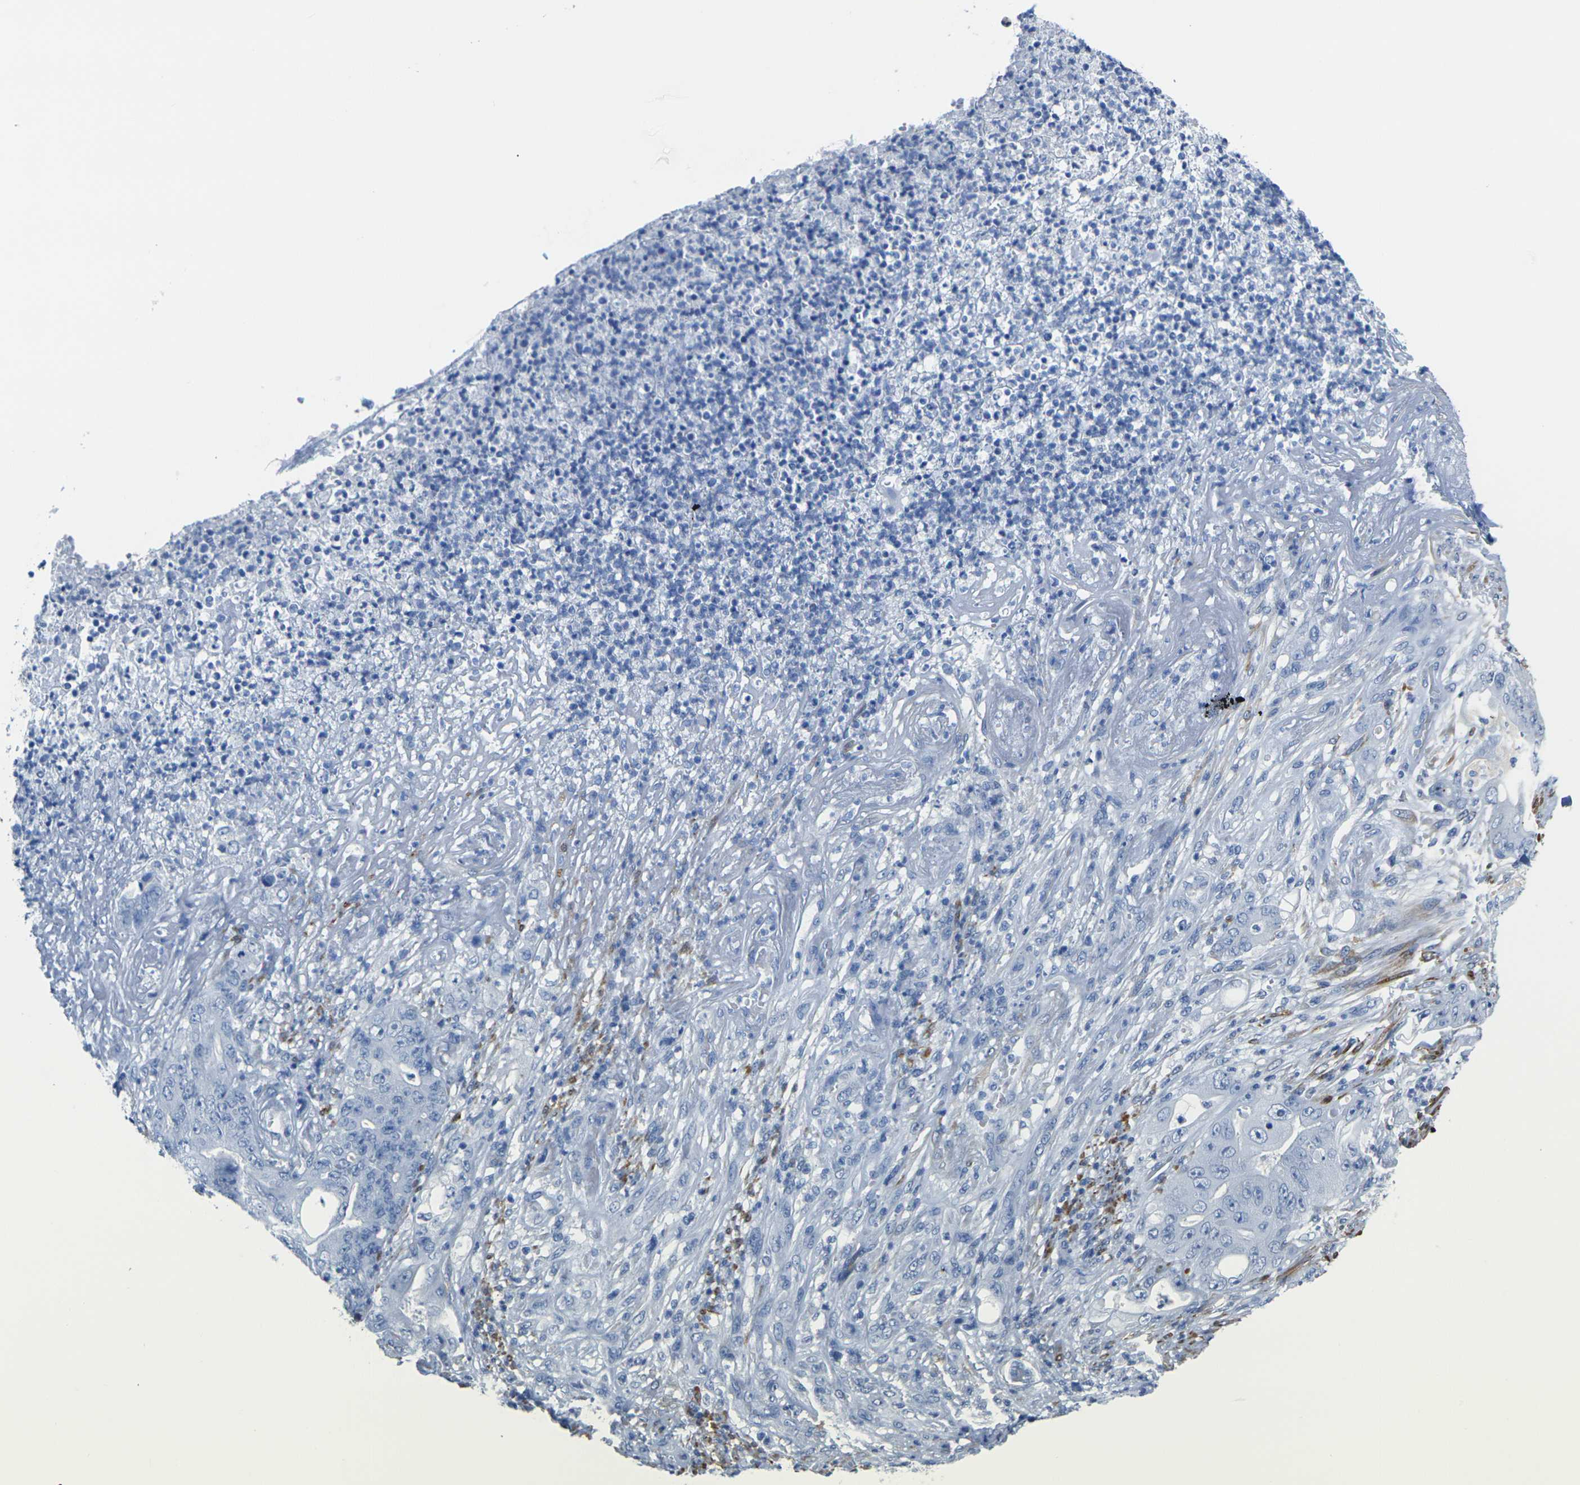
{"staining": {"intensity": "negative", "quantity": "none", "location": "none"}, "tissue": "stomach cancer", "cell_type": "Tumor cells", "image_type": "cancer", "snomed": [{"axis": "morphology", "description": "Adenocarcinoma, NOS"}, {"axis": "topography", "description": "Stomach"}], "caption": "Protein analysis of adenocarcinoma (stomach) demonstrates no significant positivity in tumor cells.", "gene": "CNN1", "patient": {"sex": "female", "age": 73}}